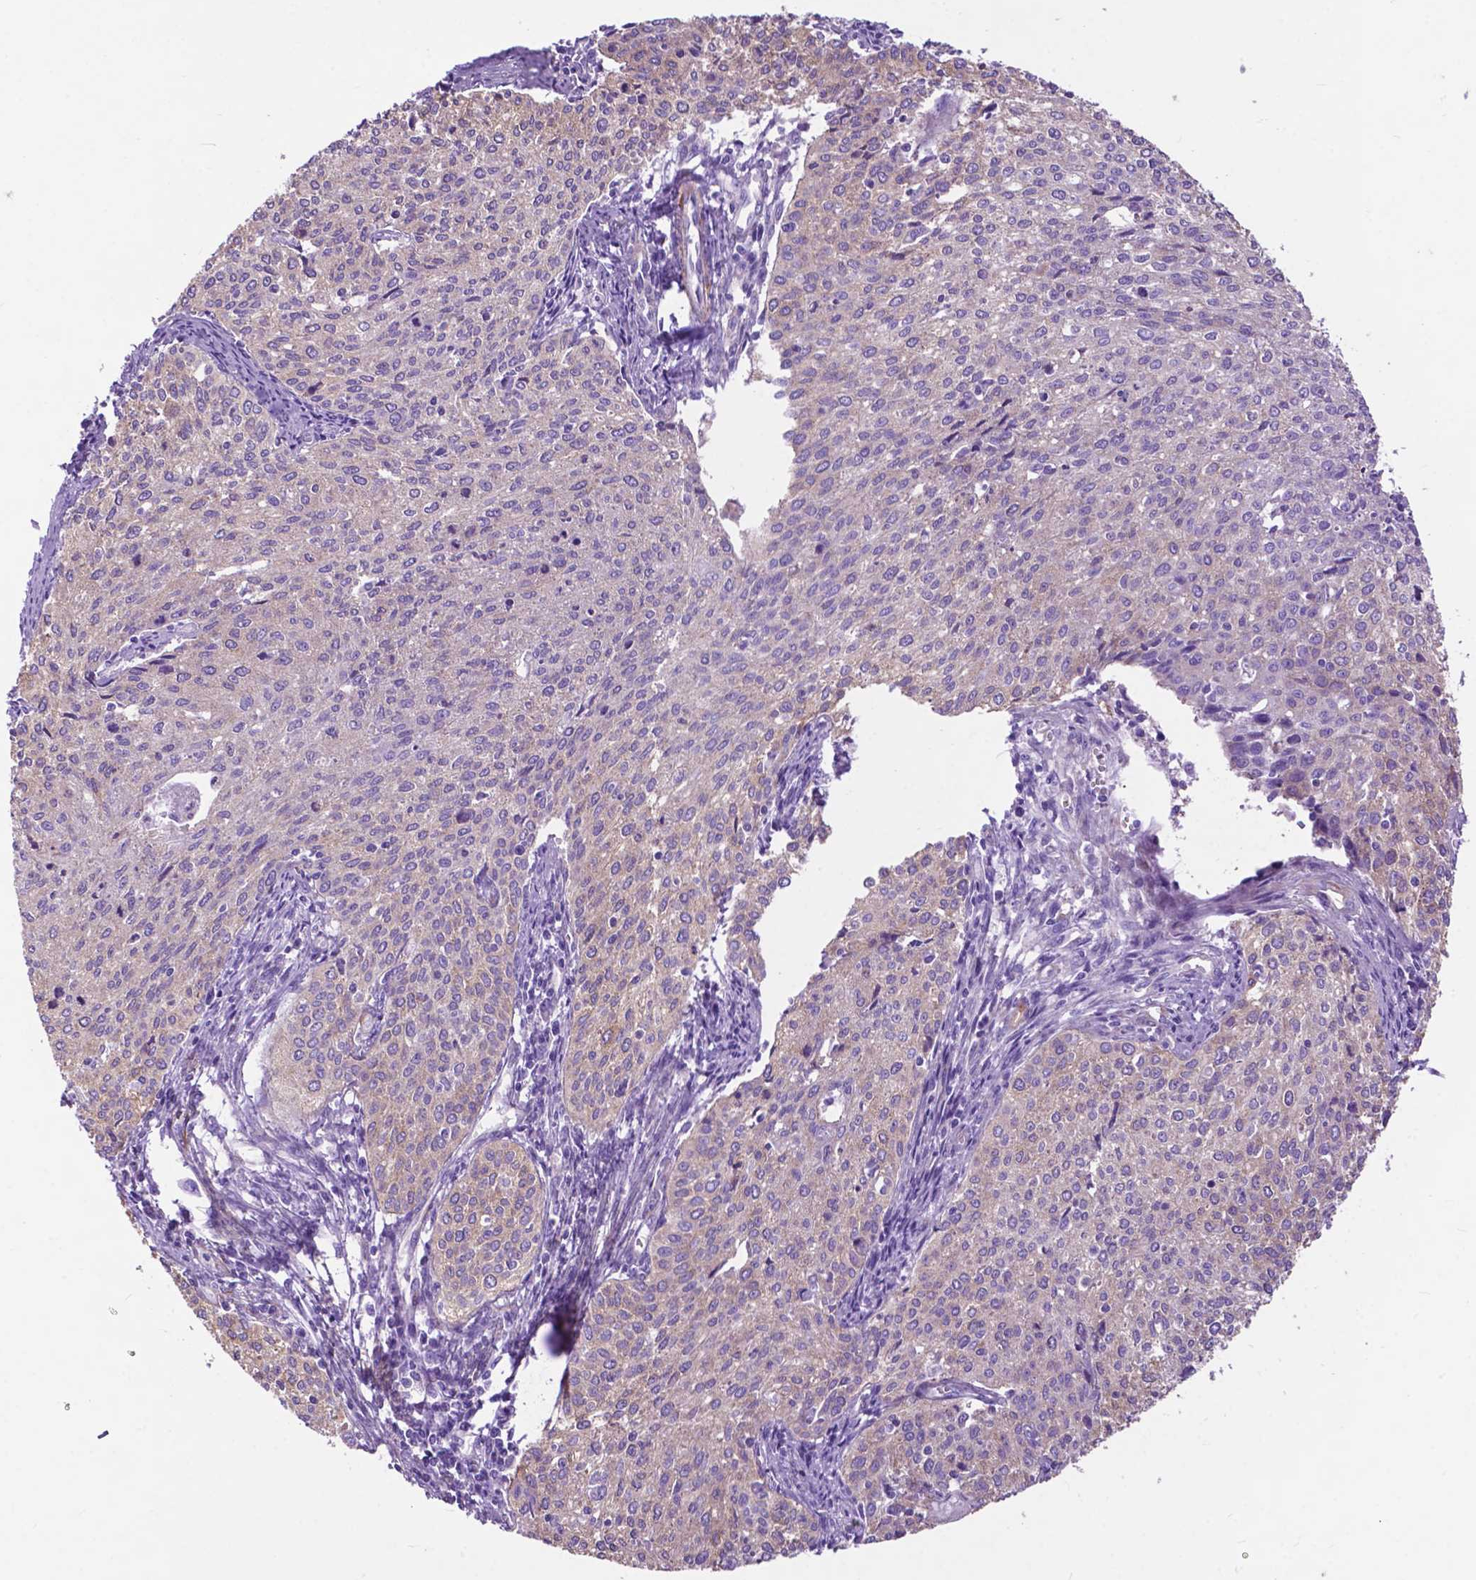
{"staining": {"intensity": "weak", "quantity": ">75%", "location": "cytoplasmic/membranous"}, "tissue": "cervical cancer", "cell_type": "Tumor cells", "image_type": "cancer", "snomed": [{"axis": "morphology", "description": "Squamous cell carcinoma, NOS"}, {"axis": "topography", "description": "Cervix"}], "caption": "Cervical squamous cell carcinoma stained with a protein marker exhibits weak staining in tumor cells.", "gene": "PCDHA12", "patient": {"sex": "female", "age": 38}}